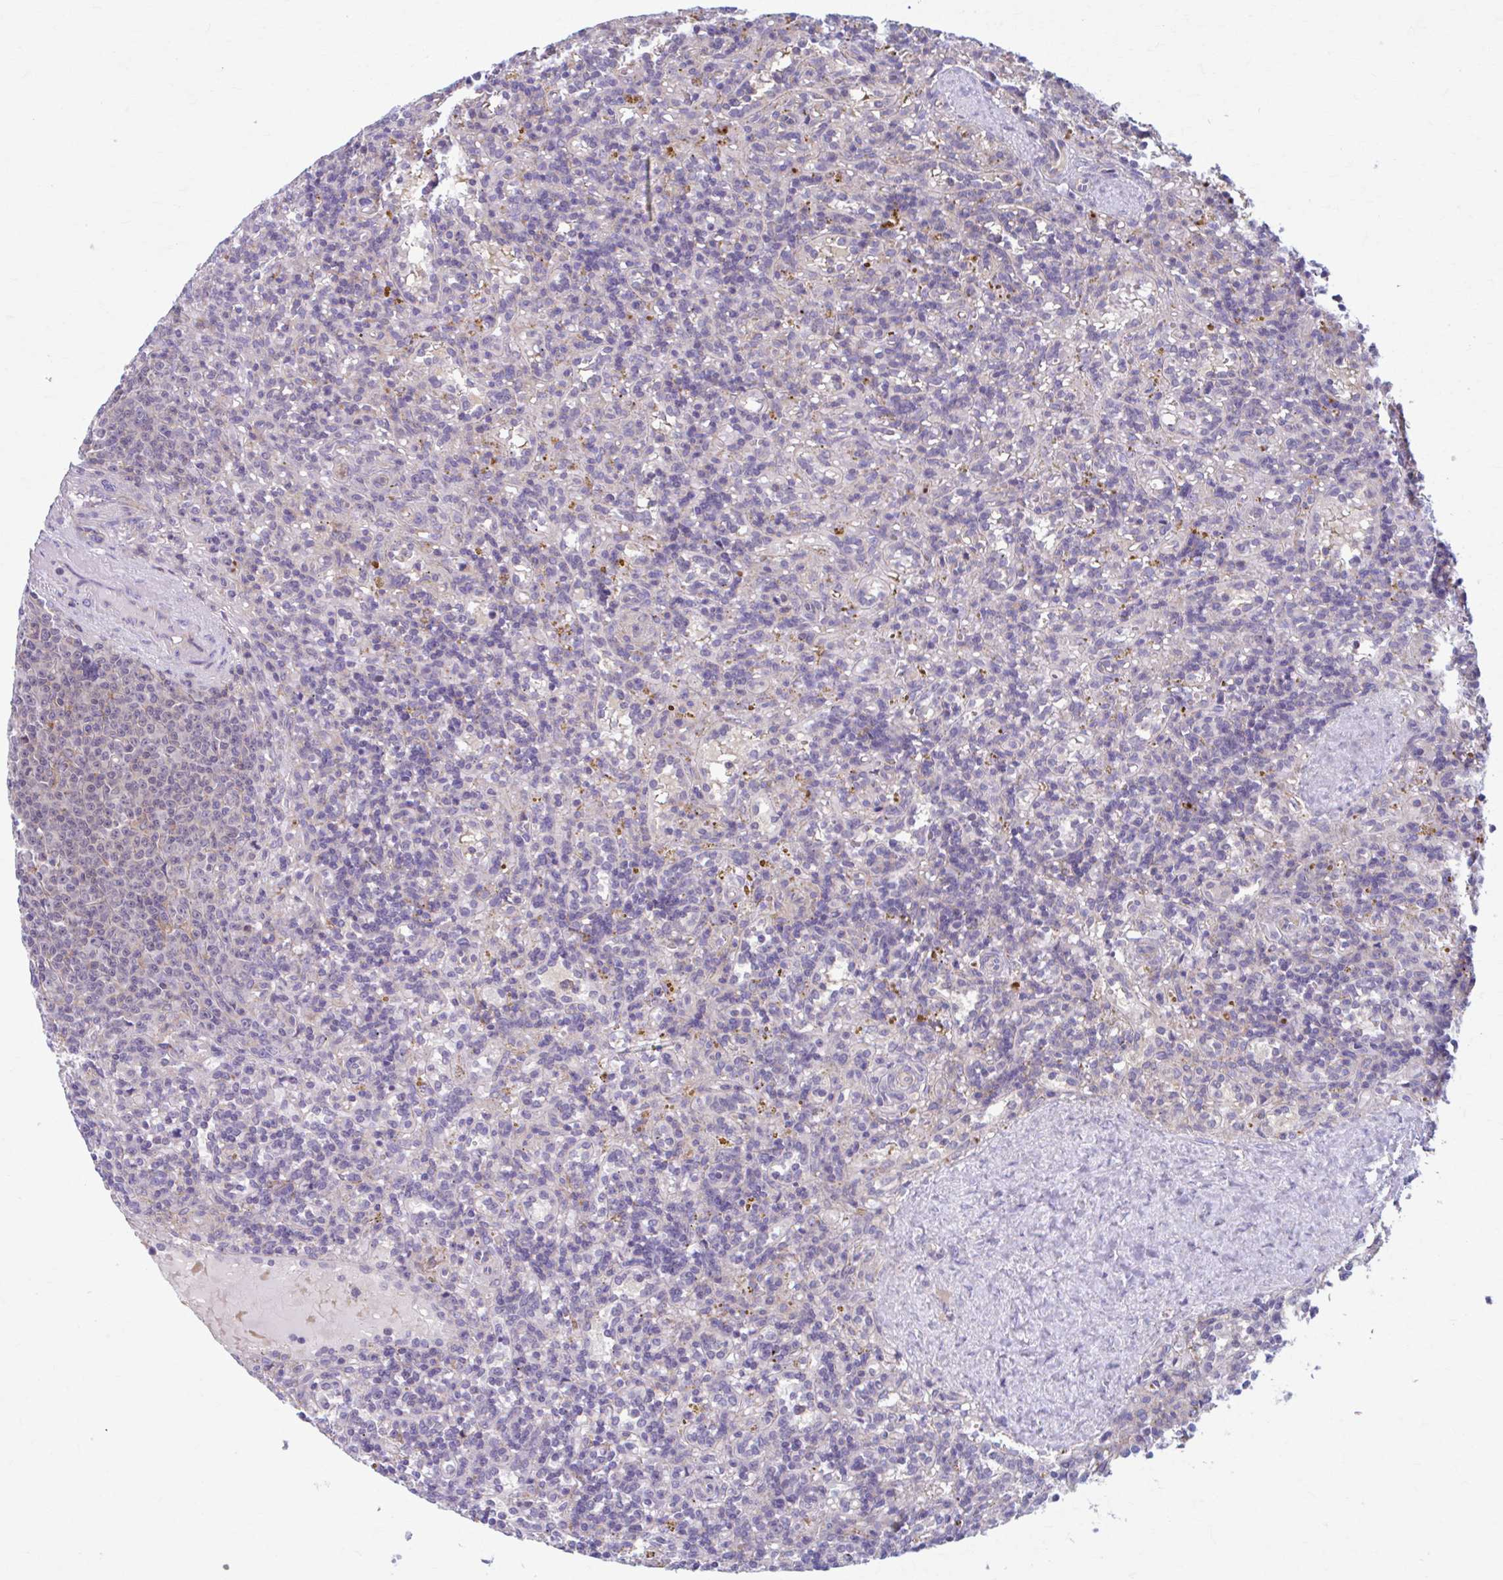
{"staining": {"intensity": "negative", "quantity": "none", "location": "none"}, "tissue": "lymphoma", "cell_type": "Tumor cells", "image_type": "cancer", "snomed": [{"axis": "morphology", "description": "Malignant lymphoma, non-Hodgkin's type, Low grade"}, {"axis": "topography", "description": "Spleen"}], "caption": "DAB immunohistochemical staining of human low-grade malignant lymphoma, non-Hodgkin's type demonstrates no significant positivity in tumor cells. (Immunohistochemistry, brightfield microscopy, high magnification).", "gene": "ADAT3", "patient": {"sex": "male", "age": 67}}